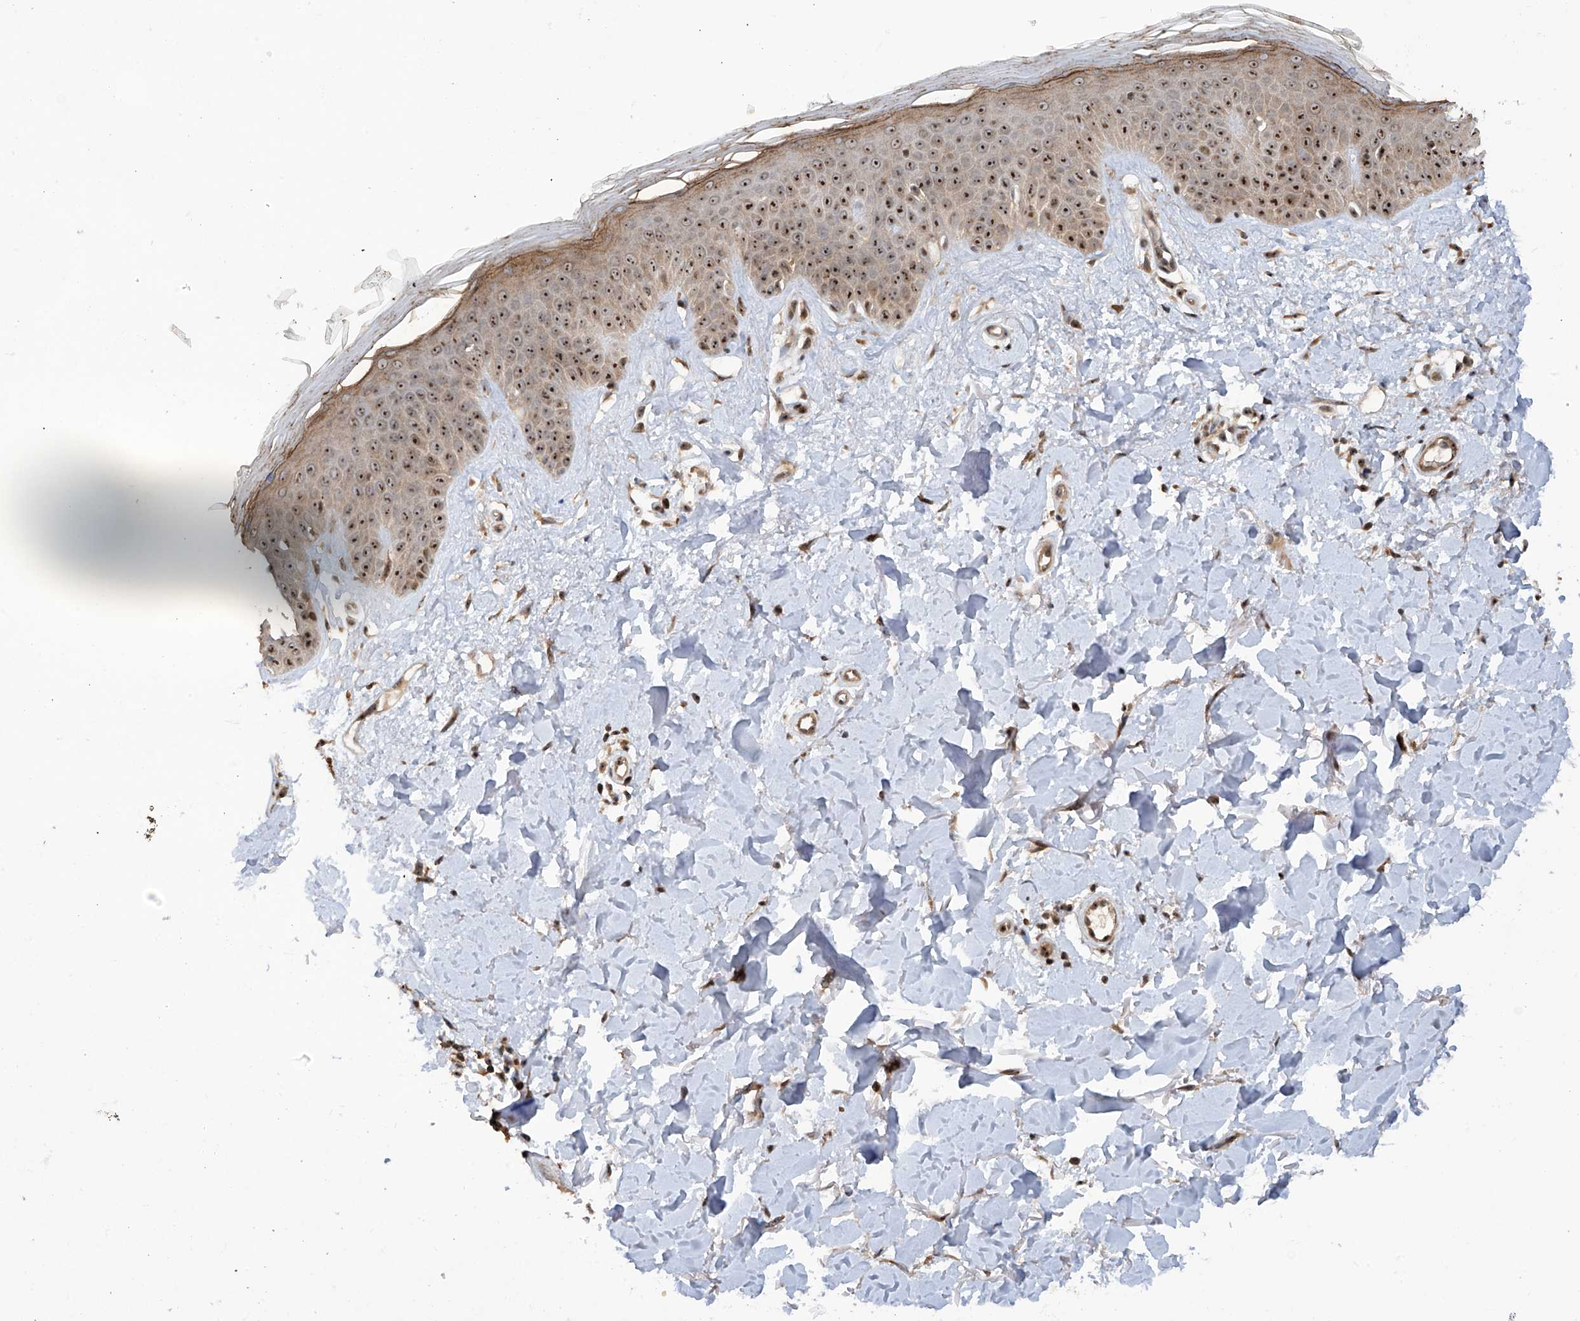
{"staining": {"intensity": "moderate", "quantity": ">75%", "location": "cytoplasmic/membranous,nuclear"}, "tissue": "skin", "cell_type": "Fibroblasts", "image_type": "normal", "snomed": [{"axis": "morphology", "description": "Normal tissue, NOS"}, {"axis": "topography", "description": "Skin"}], "caption": "This micrograph demonstrates normal skin stained with immunohistochemistry (IHC) to label a protein in brown. The cytoplasmic/membranous,nuclear of fibroblasts show moderate positivity for the protein. Nuclei are counter-stained blue.", "gene": "C1orf131", "patient": {"sex": "female", "age": 64}}